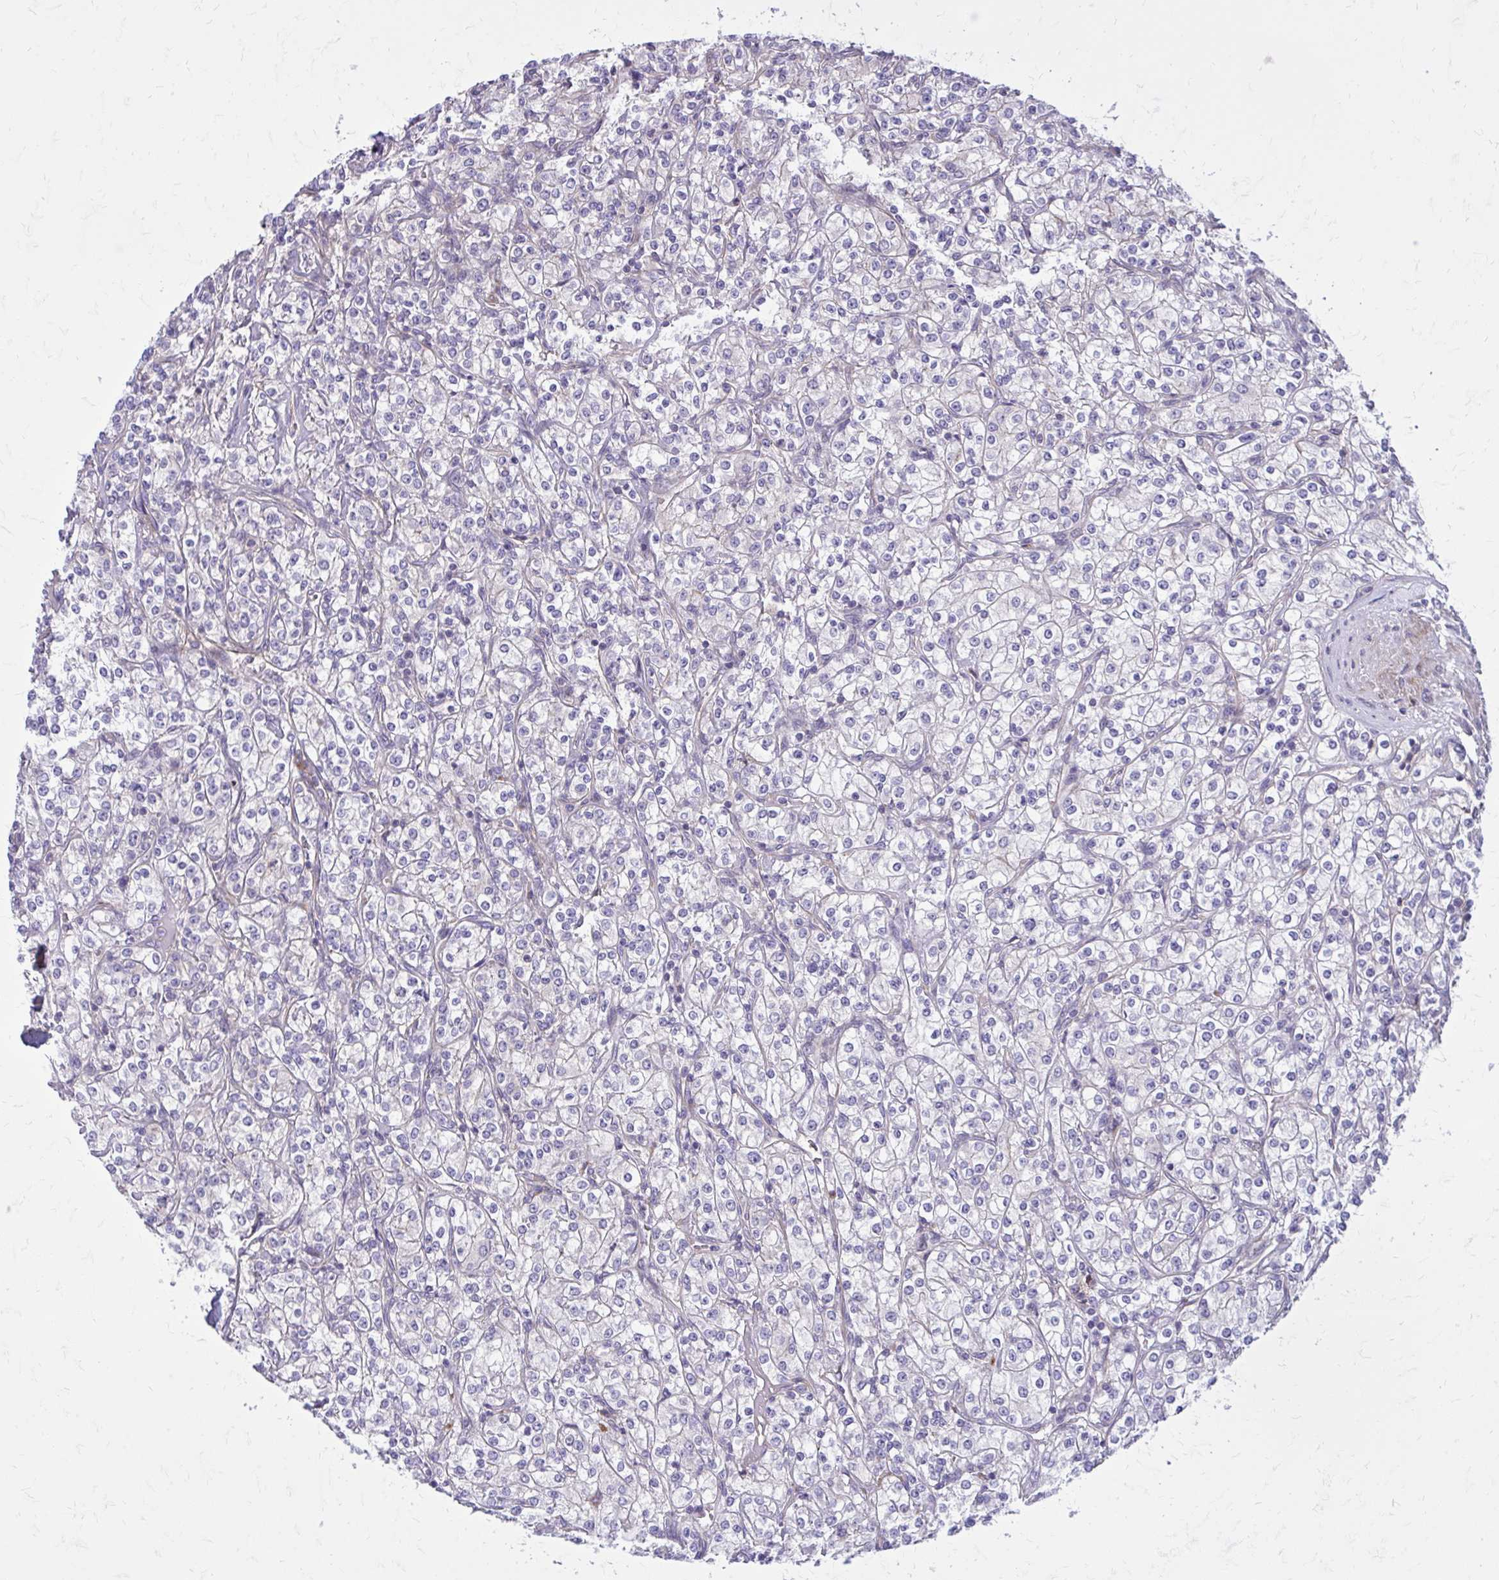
{"staining": {"intensity": "negative", "quantity": "none", "location": "none"}, "tissue": "renal cancer", "cell_type": "Tumor cells", "image_type": "cancer", "snomed": [{"axis": "morphology", "description": "Adenocarcinoma, NOS"}, {"axis": "topography", "description": "Kidney"}], "caption": "Adenocarcinoma (renal) was stained to show a protein in brown. There is no significant expression in tumor cells.", "gene": "FAP", "patient": {"sex": "male", "age": 77}}